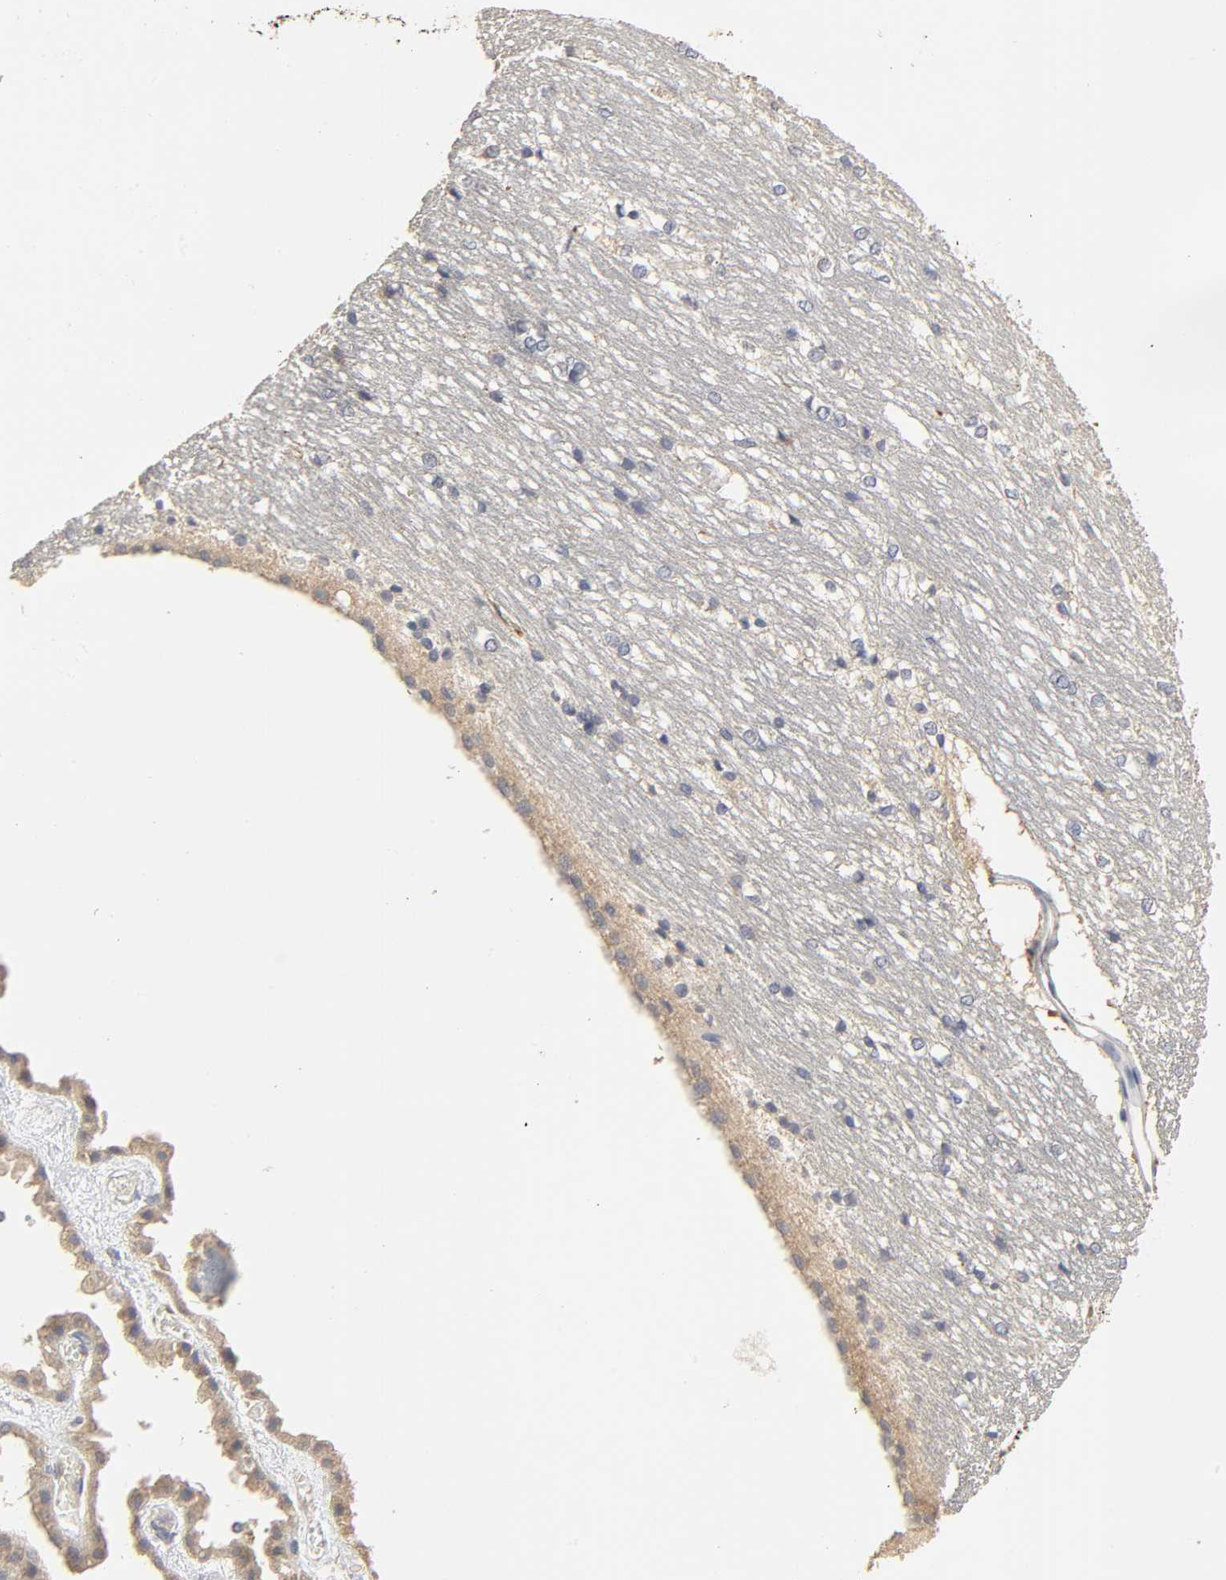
{"staining": {"intensity": "negative", "quantity": "none", "location": "none"}, "tissue": "hippocampus", "cell_type": "Glial cells", "image_type": "normal", "snomed": [{"axis": "morphology", "description": "Normal tissue, NOS"}, {"axis": "topography", "description": "Hippocampus"}], "caption": "Glial cells are negative for protein expression in unremarkable human hippocampus. The staining was performed using DAB (3,3'-diaminobenzidine) to visualize the protein expression in brown, while the nuclei were stained in blue with hematoxylin (Magnification: 20x).", "gene": "SLC10A2", "patient": {"sex": "female", "age": 19}}